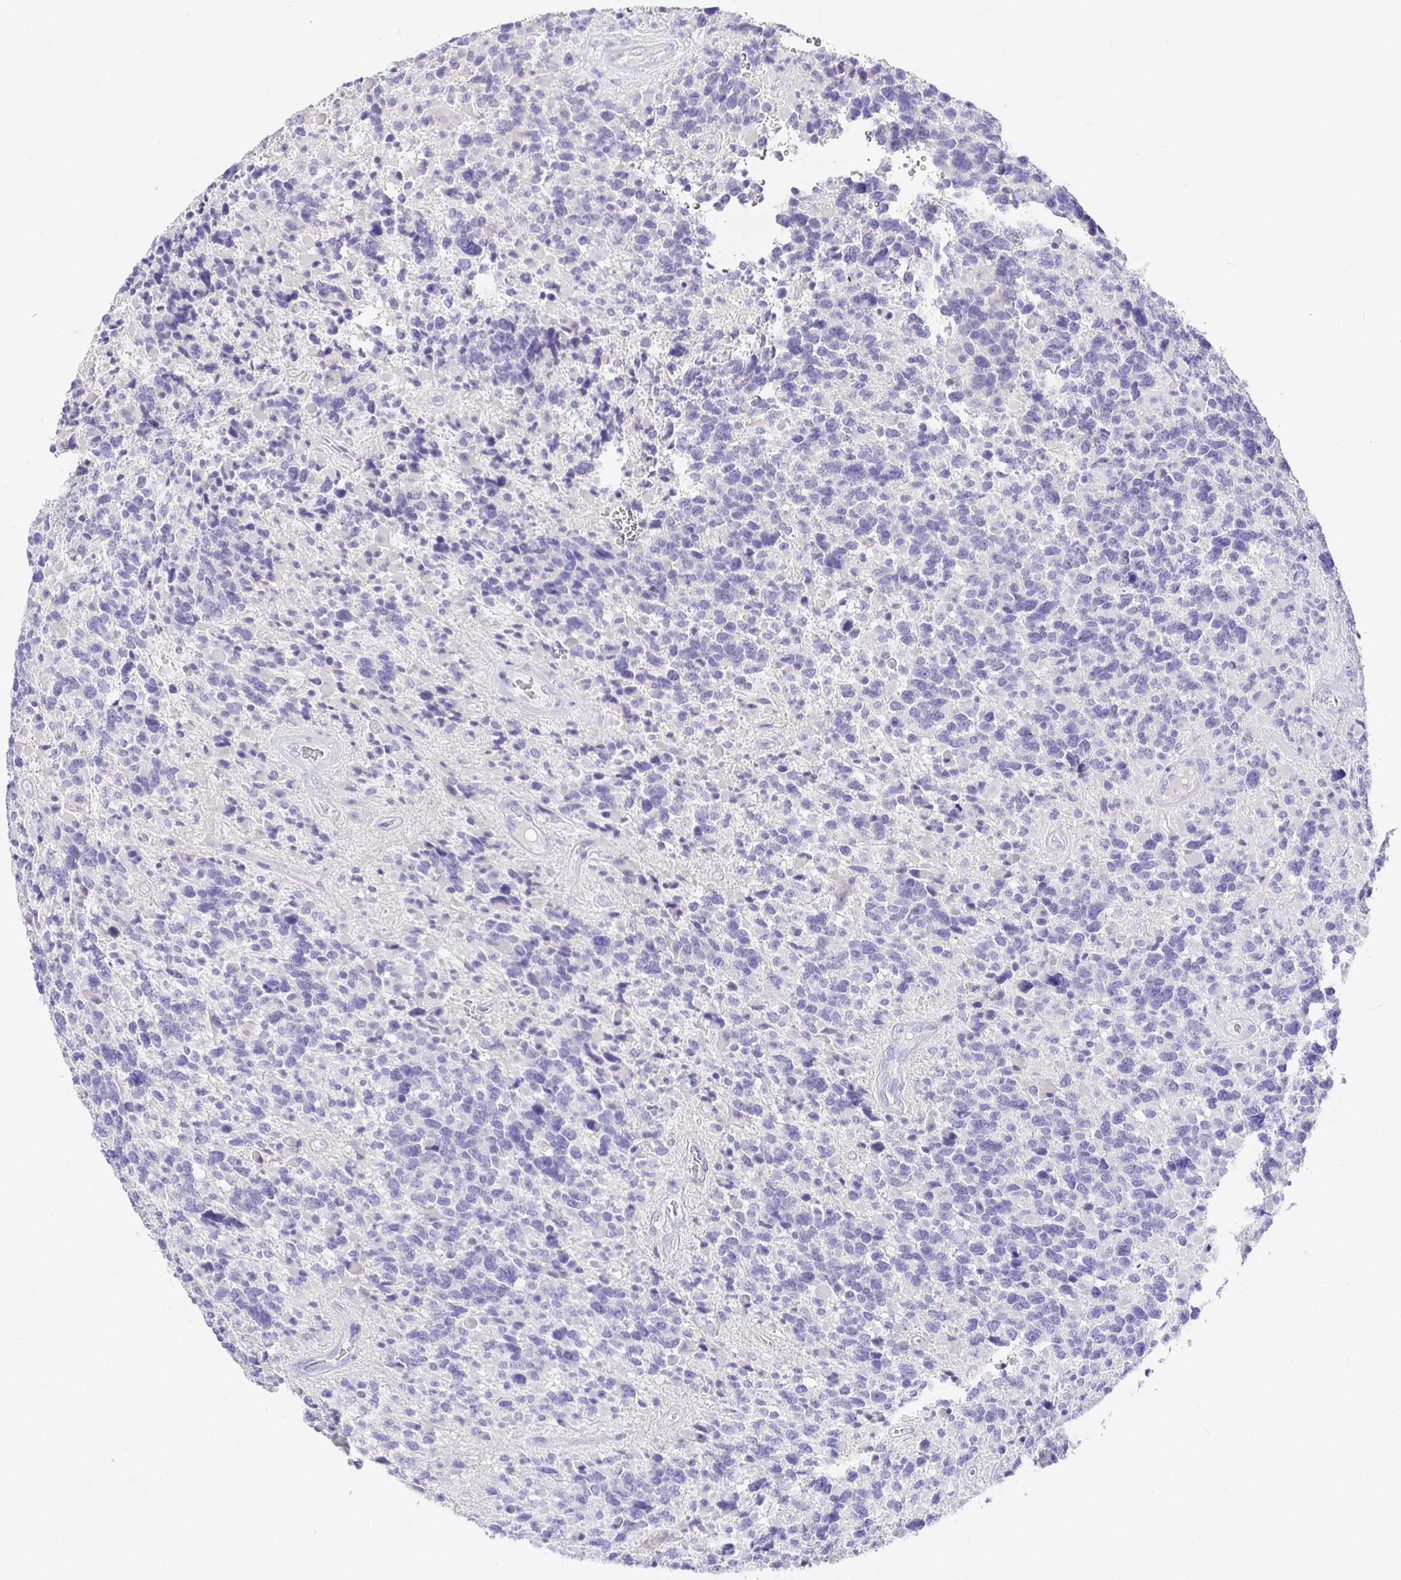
{"staining": {"intensity": "negative", "quantity": "none", "location": "none"}, "tissue": "glioma", "cell_type": "Tumor cells", "image_type": "cancer", "snomed": [{"axis": "morphology", "description": "Glioma, malignant, High grade"}, {"axis": "topography", "description": "Brain"}], "caption": "IHC photomicrograph of neoplastic tissue: human high-grade glioma (malignant) stained with DAB (3,3'-diaminobenzidine) displays no significant protein staining in tumor cells.", "gene": "TPTE", "patient": {"sex": "female", "age": 40}}